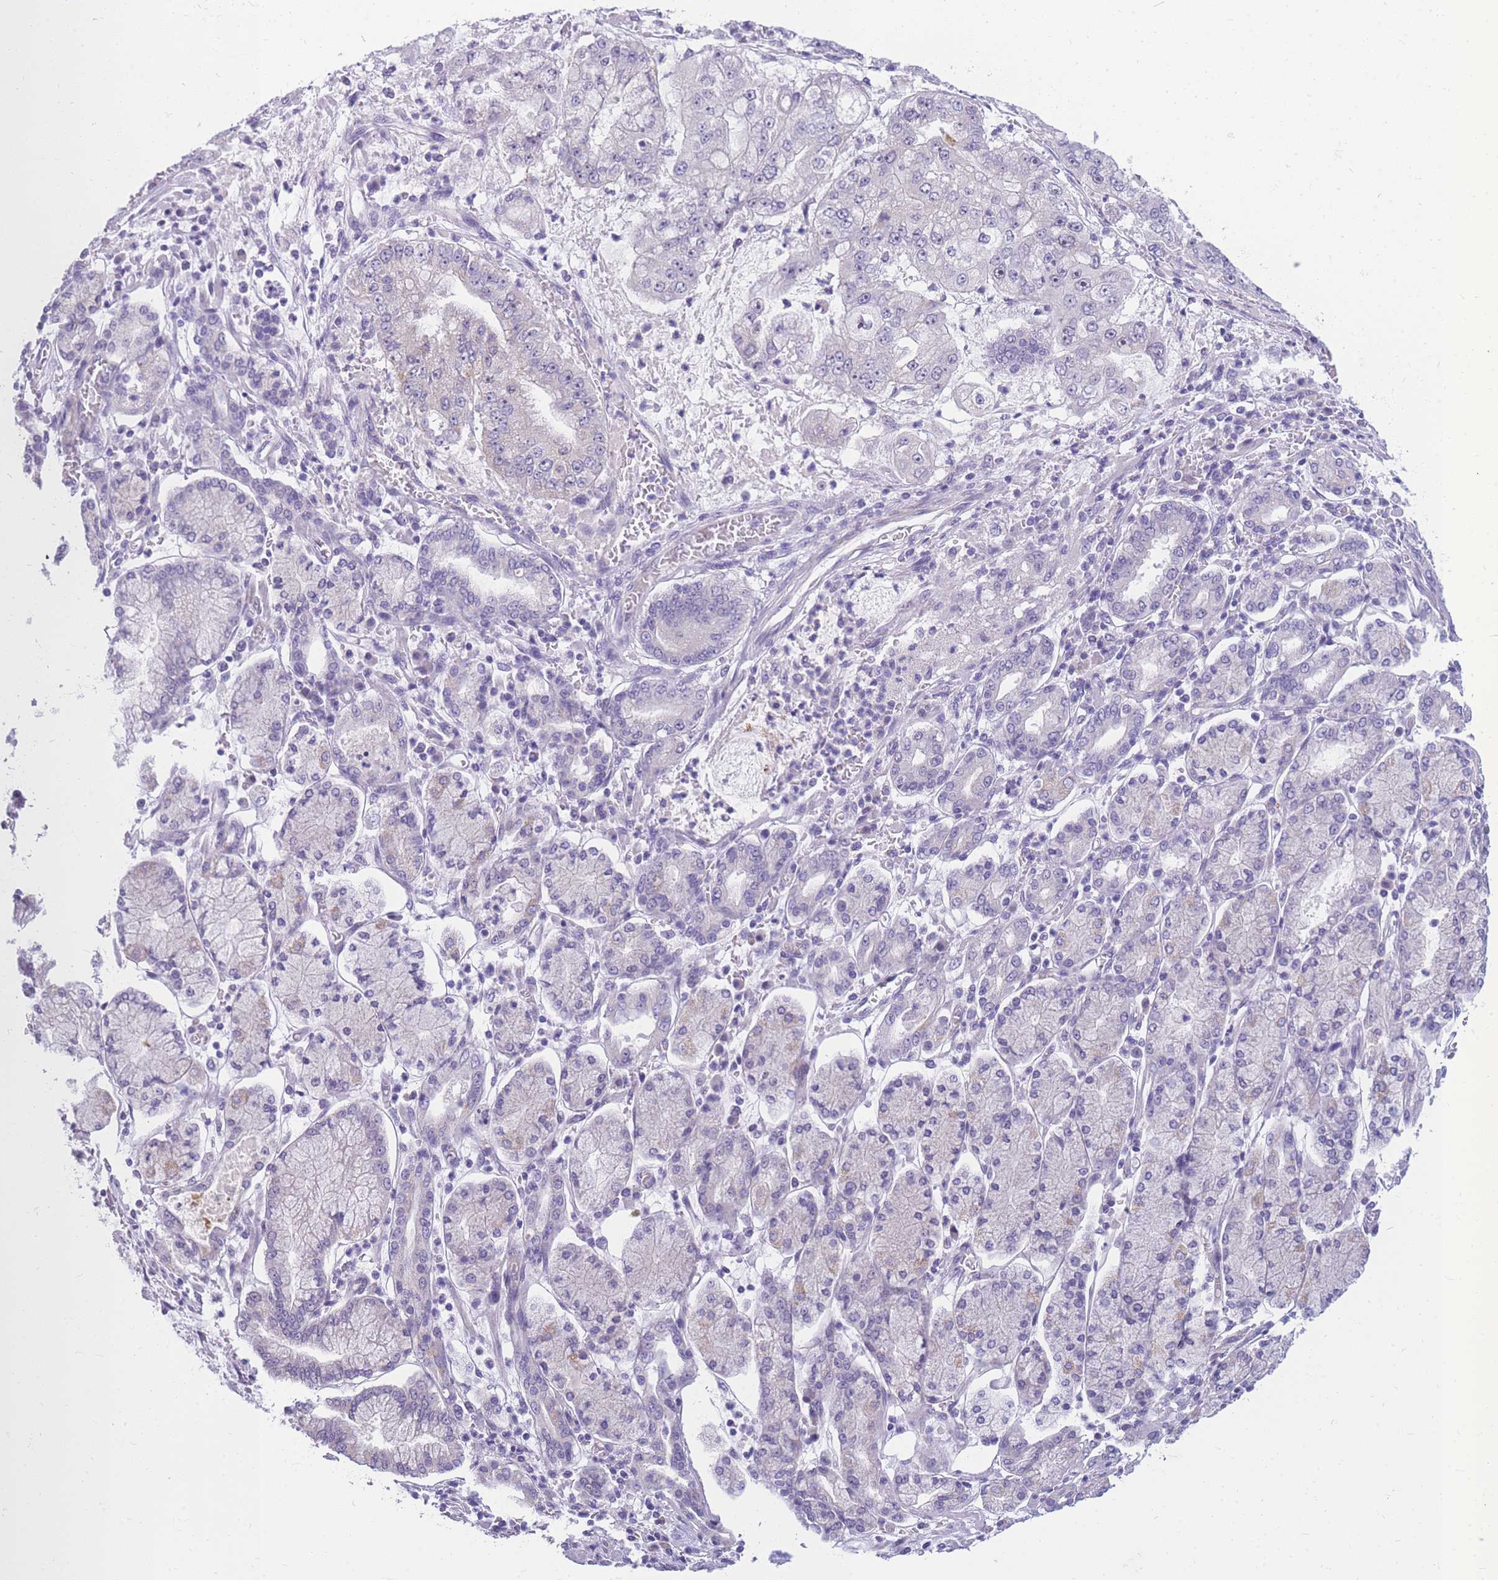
{"staining": {"intensity": "negative", "quantity": "none", "location": "none"}, "tissue": "stomach cancer", "cell_type": "Tumor cells", "image_type": "cancer", "snomed": [{"axis": "morphology", "description": "Adenocarcinoma, NOS"}, {"axis": "topography", "description": "Stomach"}], "caption": "DAB (3,3'-diaminobenzidine) immunohistochemical staining of human stomach cancer (adenocarcinoma) exhibits no significant staining in tumor cells.", "gene": "DDX49", "patient": {"sex": "male", "age": 76}}